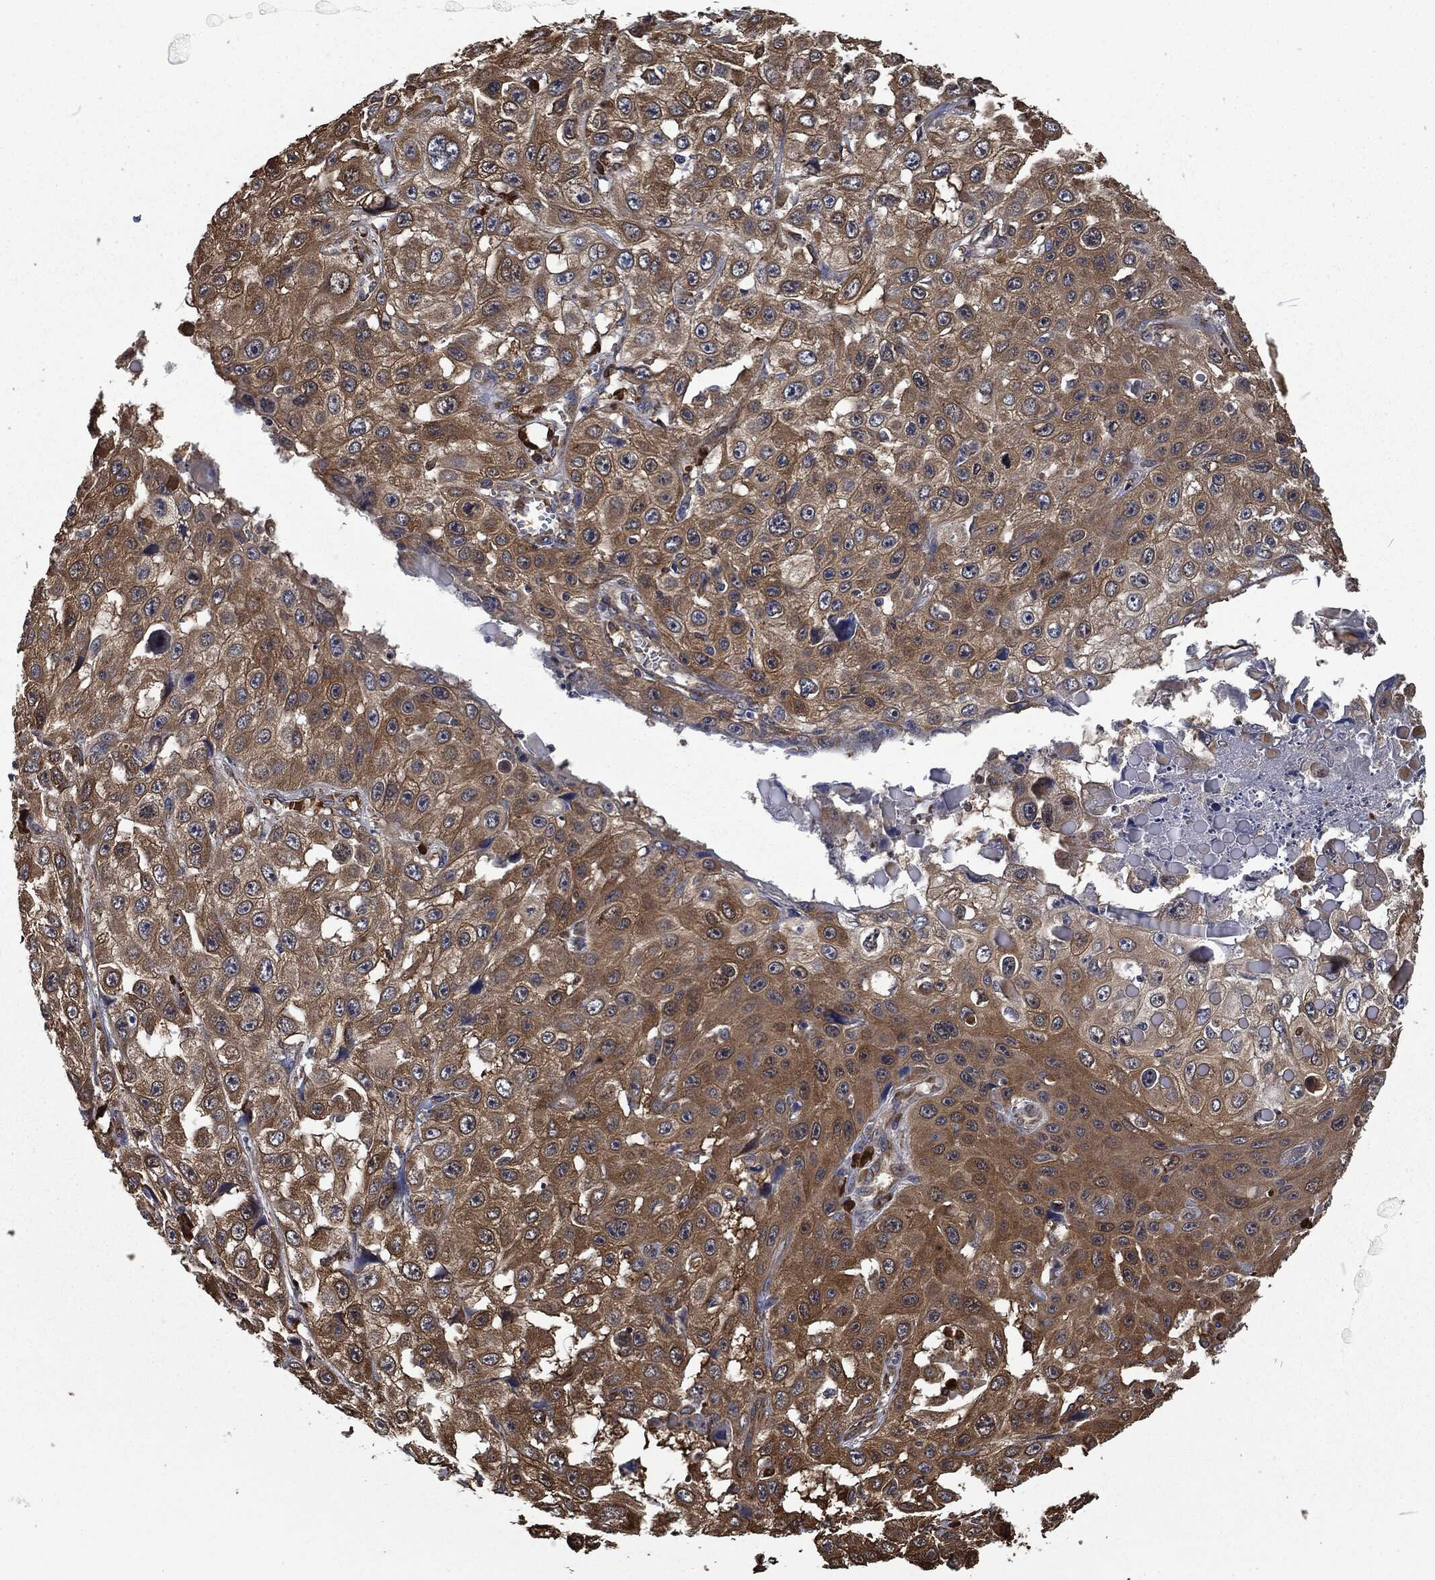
{"staining": {"intensity": "moderate", "quantity": ">75%", "location": "cytoplasmic/membranous"}, "tissue": "skin cancer", "cell_type": "Tumor cells", "image_type": "cancer", "snomed": [{"axis": "morphology", "description": "Squamous cell carcinoma, NOS"}, {"axis": "topography", "description": "Skin"}], "caption": "High-magnification brightfield microscopy of skin squamous cell carcinoma stained with DAB (brown) and counterstained with hematoxylin (blue). tumor cells exhibit moderate cytoplasmic/membranous positivity is identified in approximately>75% of cells.", "gene": "PRDX4", "patient": {"sex": "male", "age": 82}}